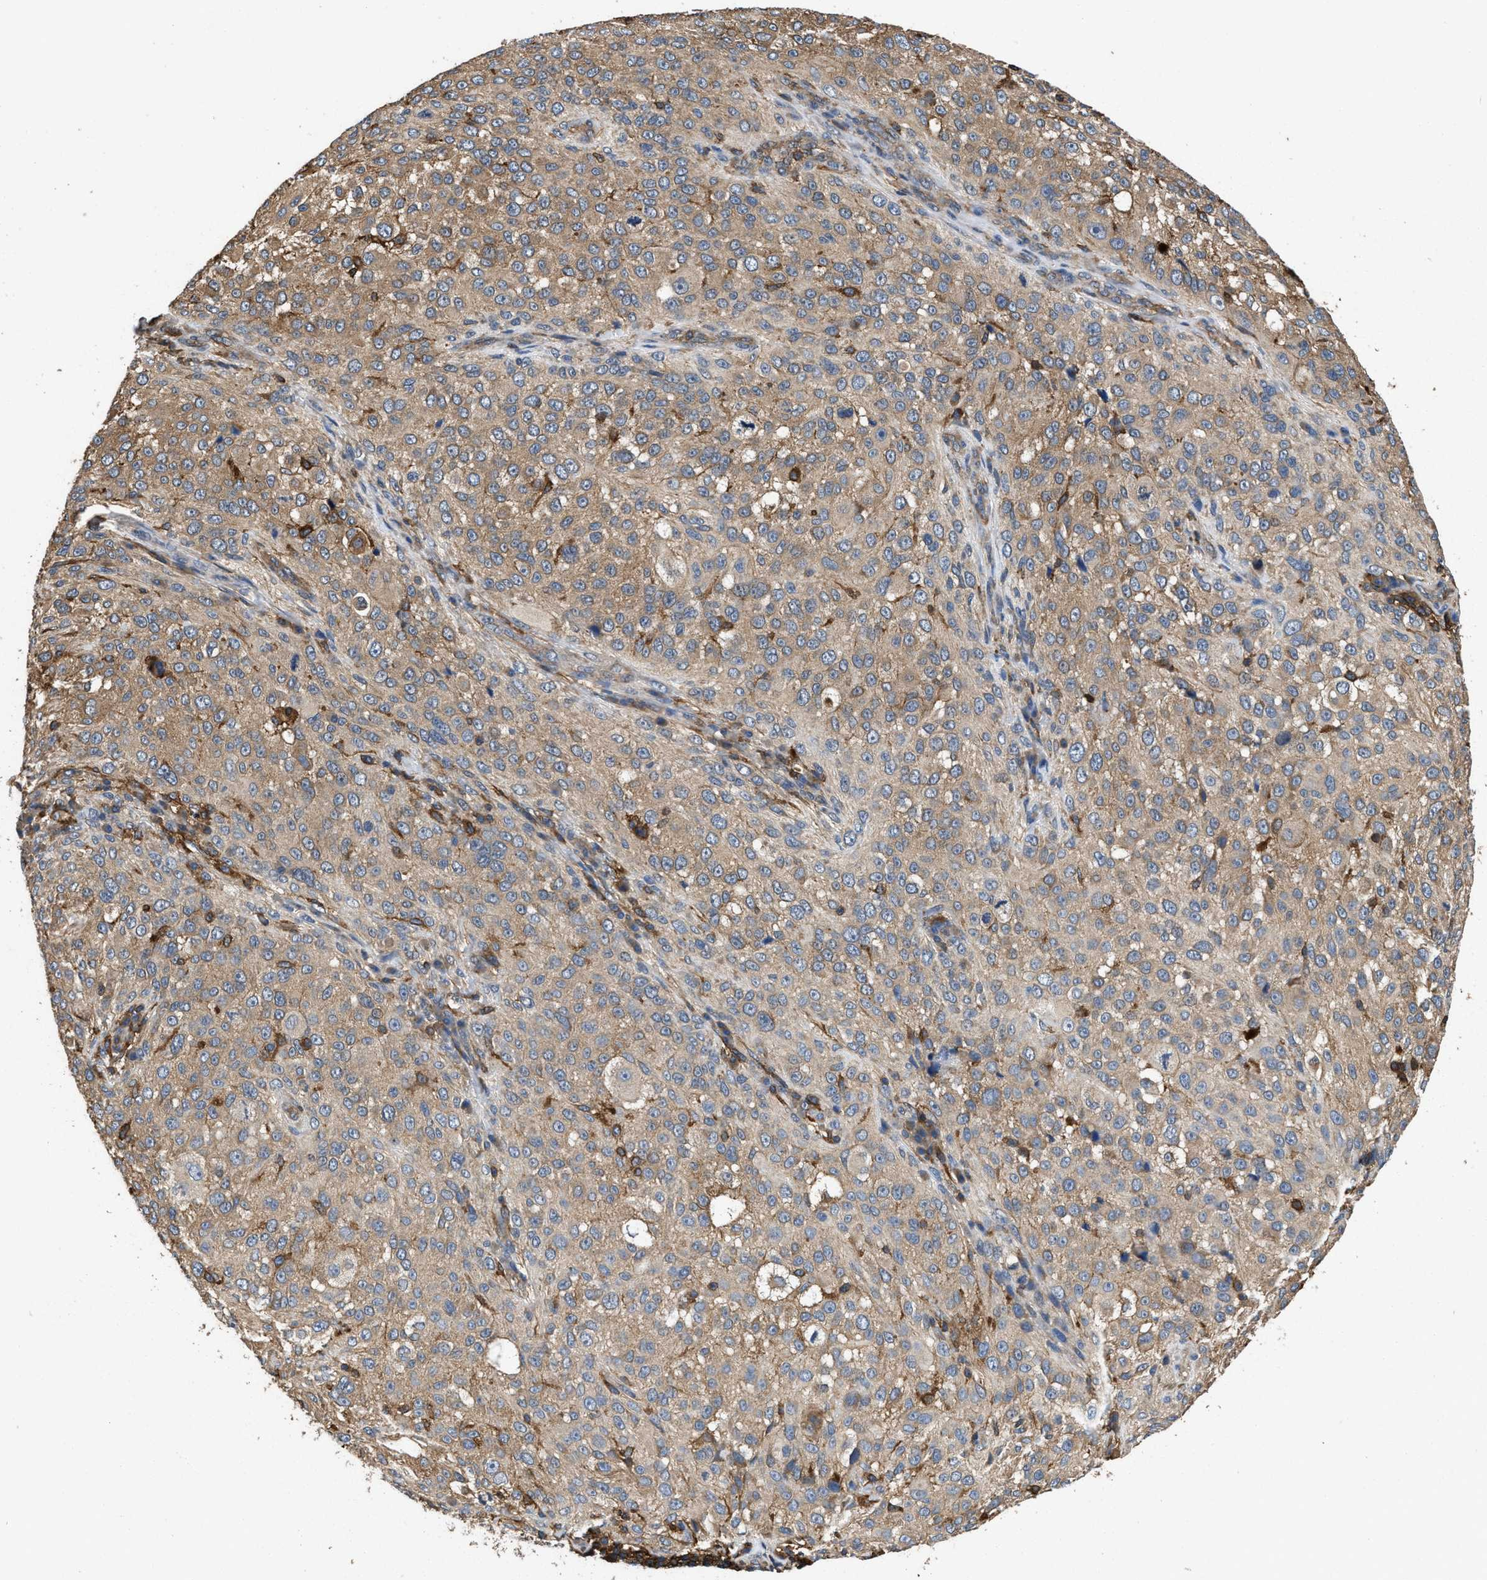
{"staining": {"intensity": "moderate", "quantity": ">75%", "location": "cytoplasmic/membranous"}, "tissue": "melanoma", "cell_type": "Tumor cells", "image_type": "cancer", "snomed": [{"axis": "morphology", "description": "Necrosis, NOS"}, {"axis": "morphology", "description": "Malignant melanoma, NOS"}, {"axis": "topography", "description": "Skin"}], "caption": "About >75% of tumor cells in human malignant melanoma demonstrate moderate cytoplasmic/membranous protein staining as visualized by brown immunohistochemical staining.", "gene": "LINGO2", "patient": {"sex": "female", "age": 87}}